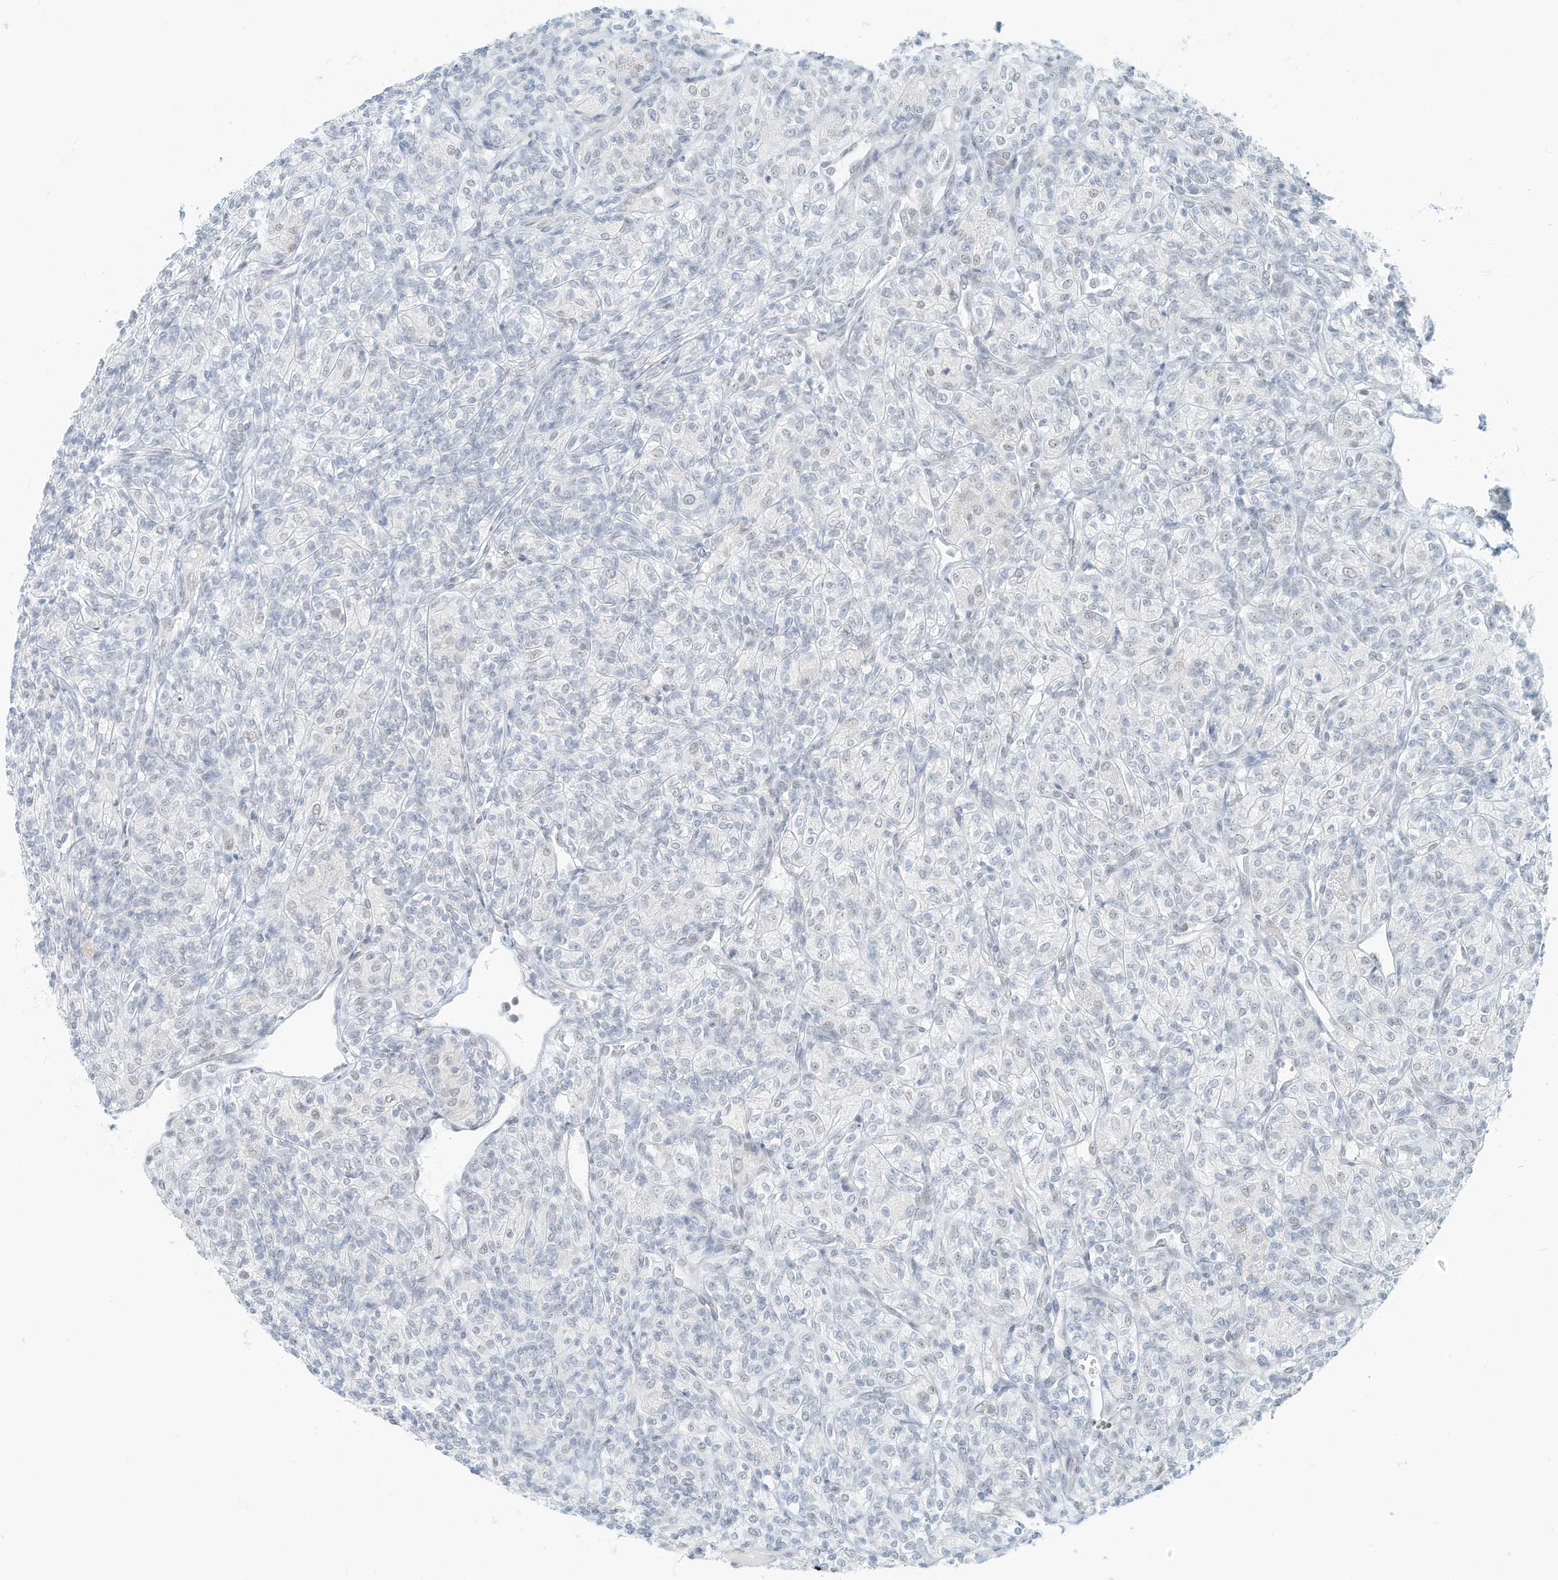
{"staining": {"intensity": "negative", "quantity": "none", "location": "none"}, "tissue": "renal cancer", "cell_type": "Tumor cells", "image_type": "cancer", "snomed": [{"axis": "morphology", "description": "Adenocarcinoma, NOS"}, {"axis": "topography", "description": "Kidney"}], "caption": "Immunohistochemical staining of human adenocarcinoma (renal) exhibits no significant positivity in tumor cells.", "gene": "PGC", "patient": {"sex": "male", "age": 77}}